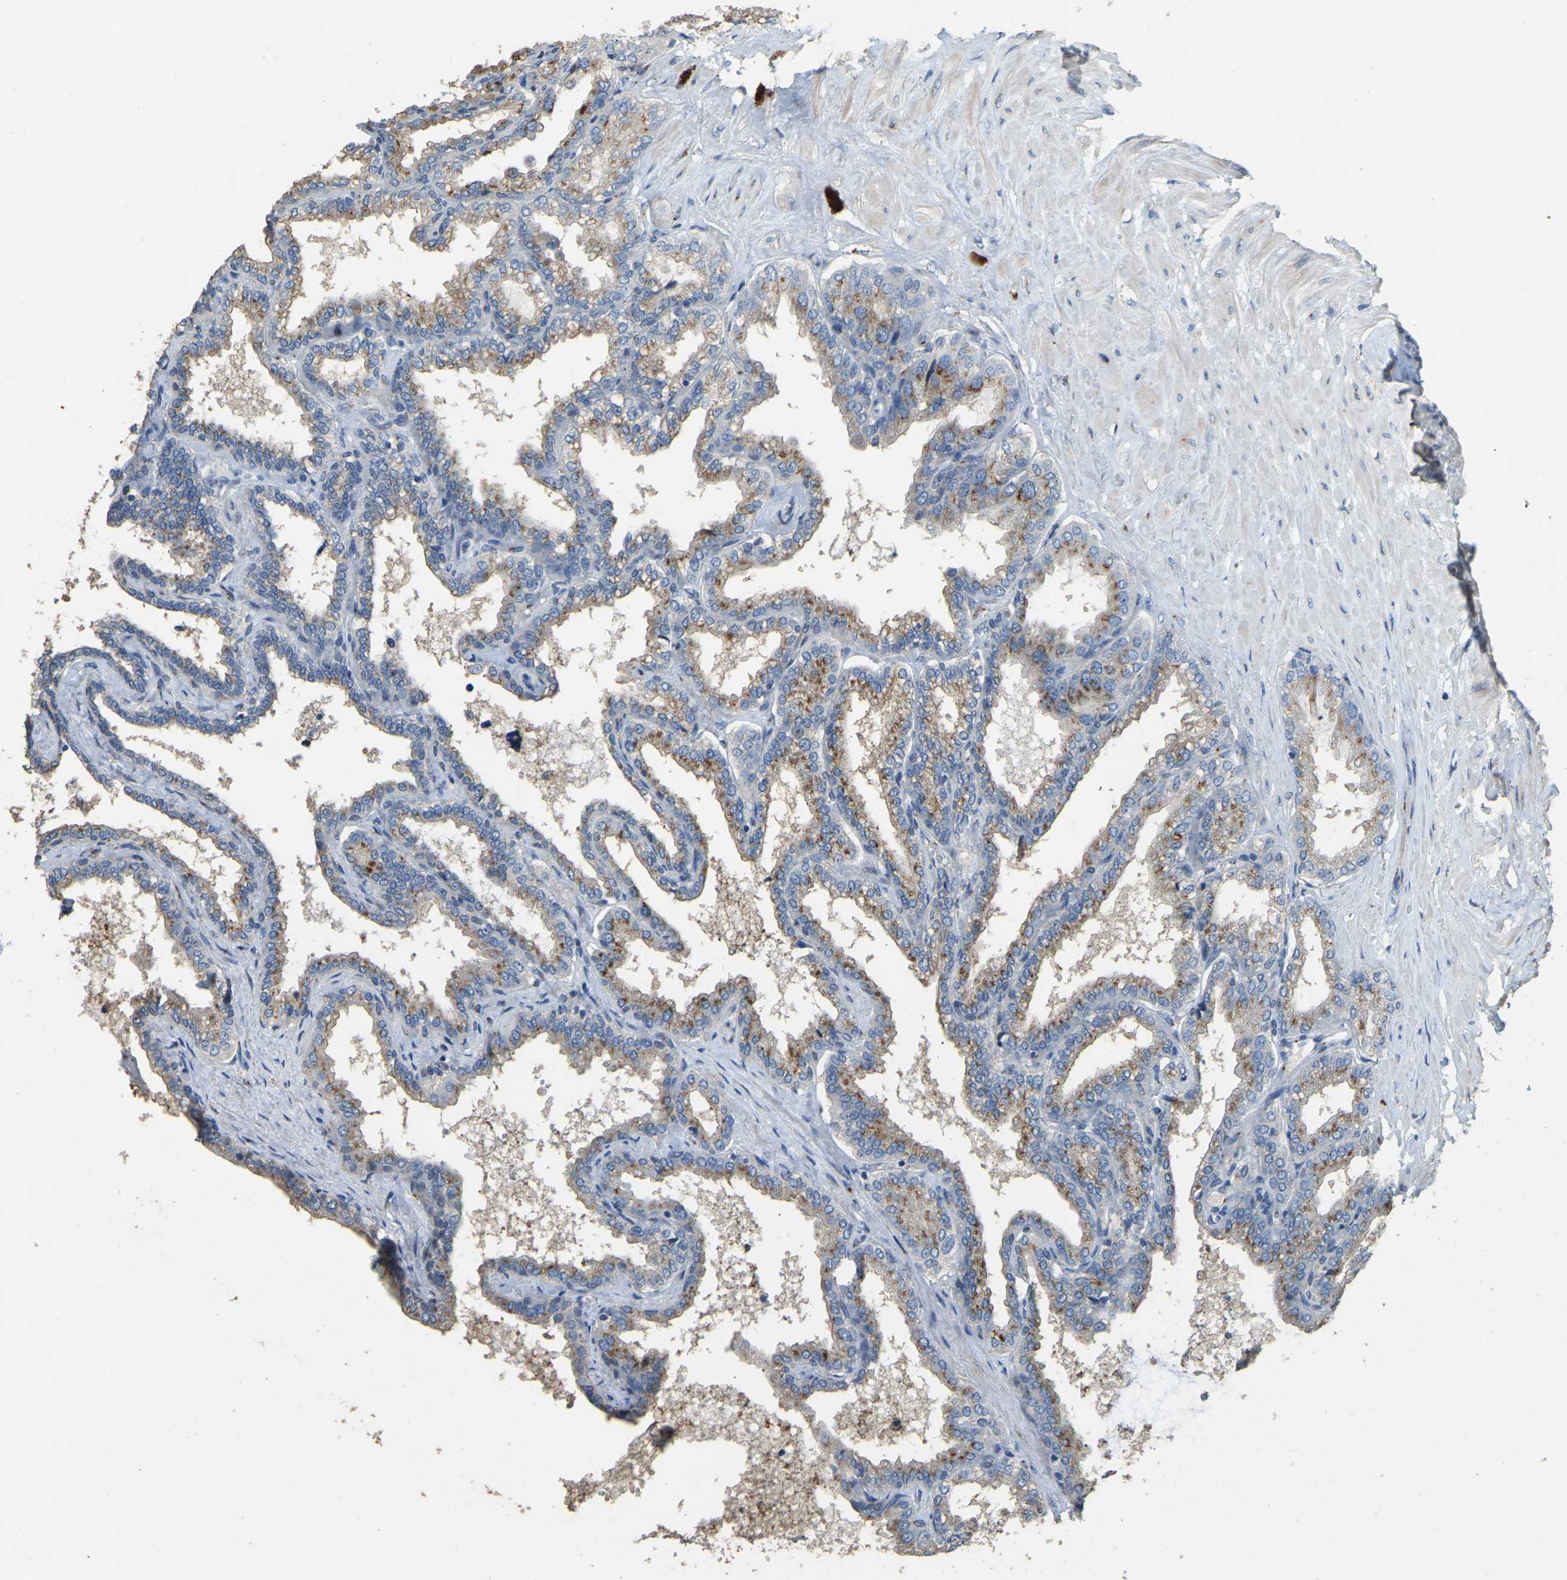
{"staining": {"intensity": "strong", "quantity": "25%-75%", "location": "cytoplasmic/membranous"}, "tissue": "seminal vesicle", "cell_type": "Glandular cells", "image_type": "normal", "snomed": [{"axis": "morphology", "description": "Normal tissue, NOS"}, {"axis": "topography", "description": "Seminal veicle"}], "caption": "Protein staining exhibits strong cytoplasmic/membranous staining in about 25%-75% of glandular cells in benign seminal vesicle. (brown staining indicates protein expression, while blue staining denotes nuclei).", "gene": "FAM174A", "patient": {"sex": "male", "age": 46}}